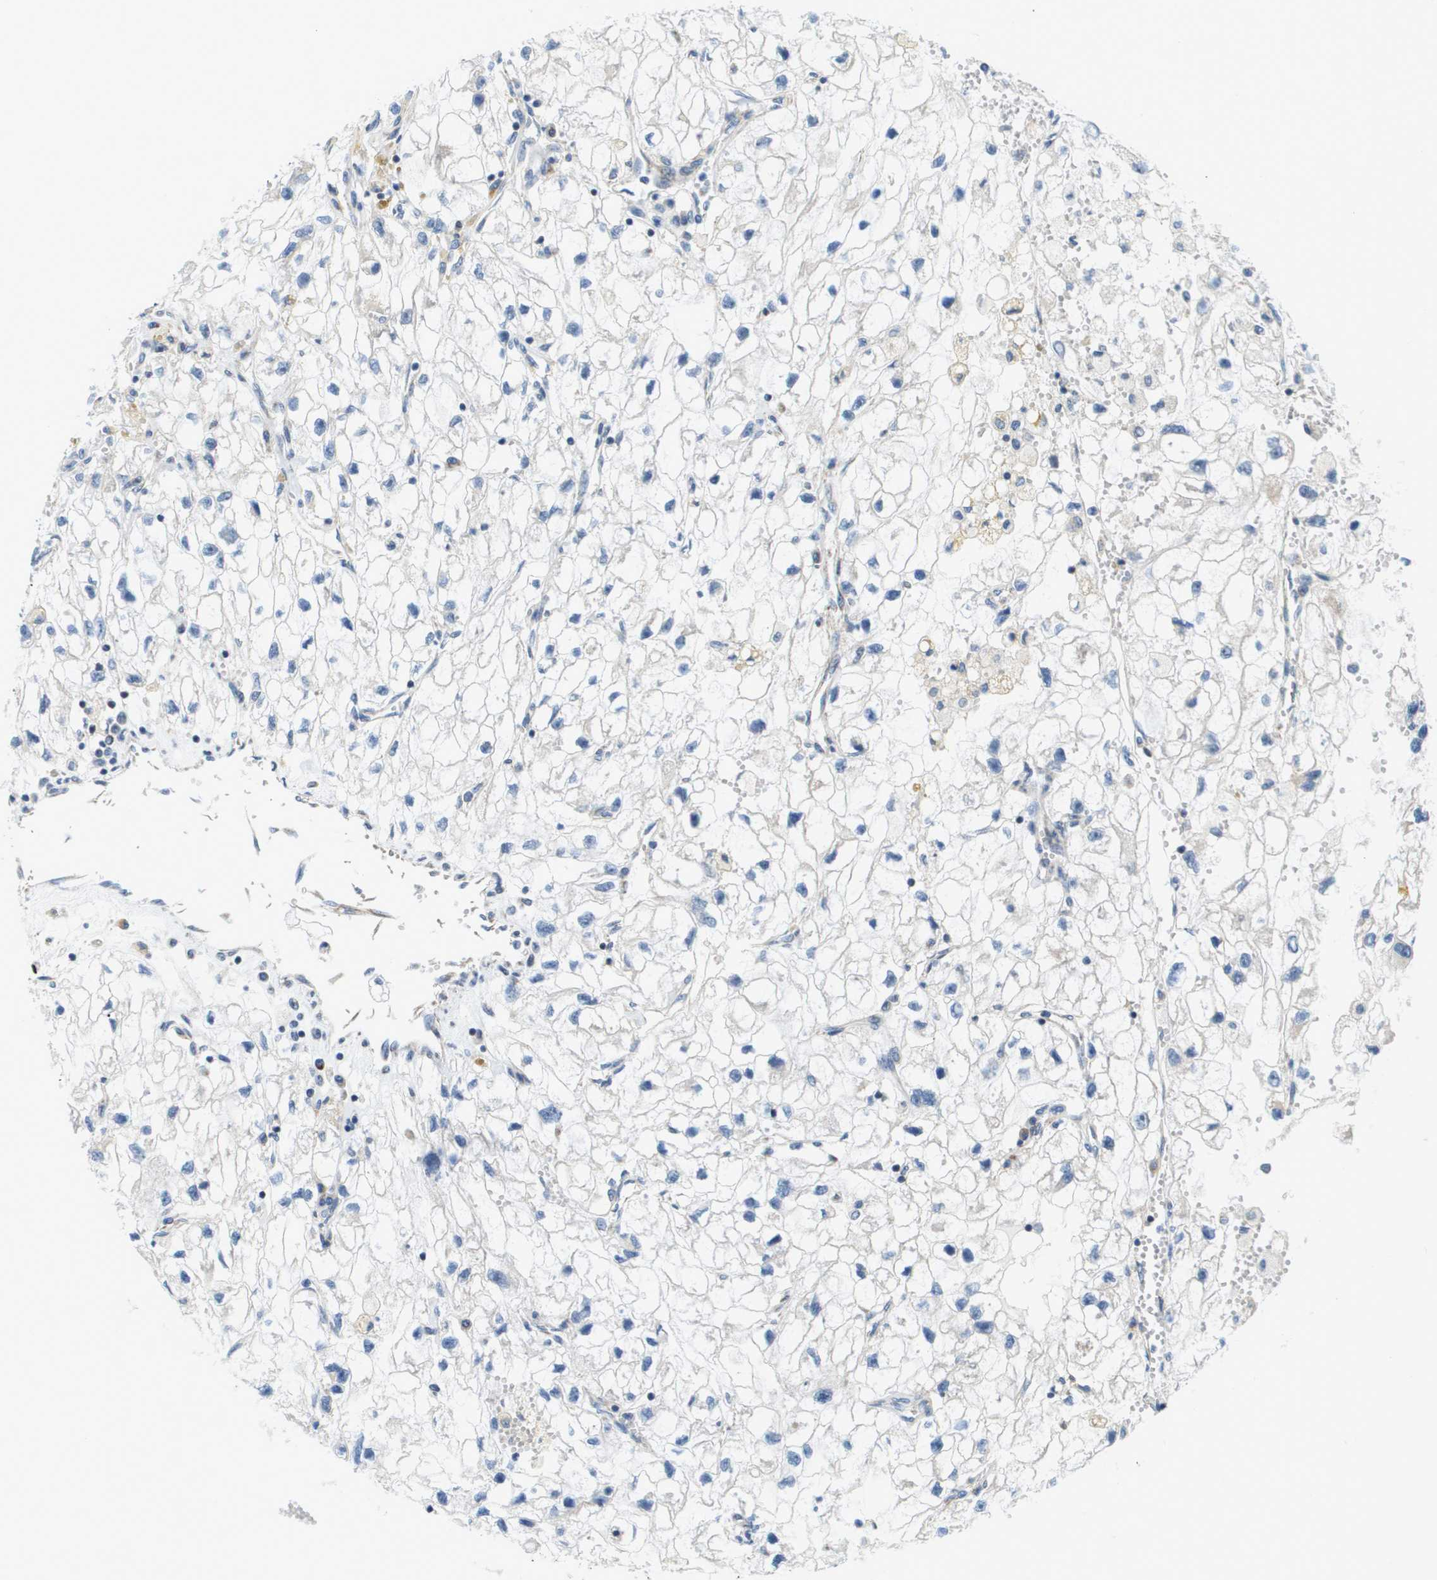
{"staining": {"intensity": "negative", "quantity": "none", "location": "none"}, "tissue": "renal cancer", "cell_type": "Tumor cells", "image_type": "cancer", "snomed": [{"axis": "morphology", "description": "Adenocarcinoma, NOS"}, {"axis": "topography", "description": "Kidney"}], "caption": "Tumor cells are negative for brown protein staining in renal adenocarcinoma. The staining was performed using DAB (3,3'-diaminobenzidine) to visualize the protein expression in brown, while the nuclei were stained in blue with hematoxylin (Magnification: 20x).", "gene": "KRT23", "patient": {"sex": "female", "age": 70}}